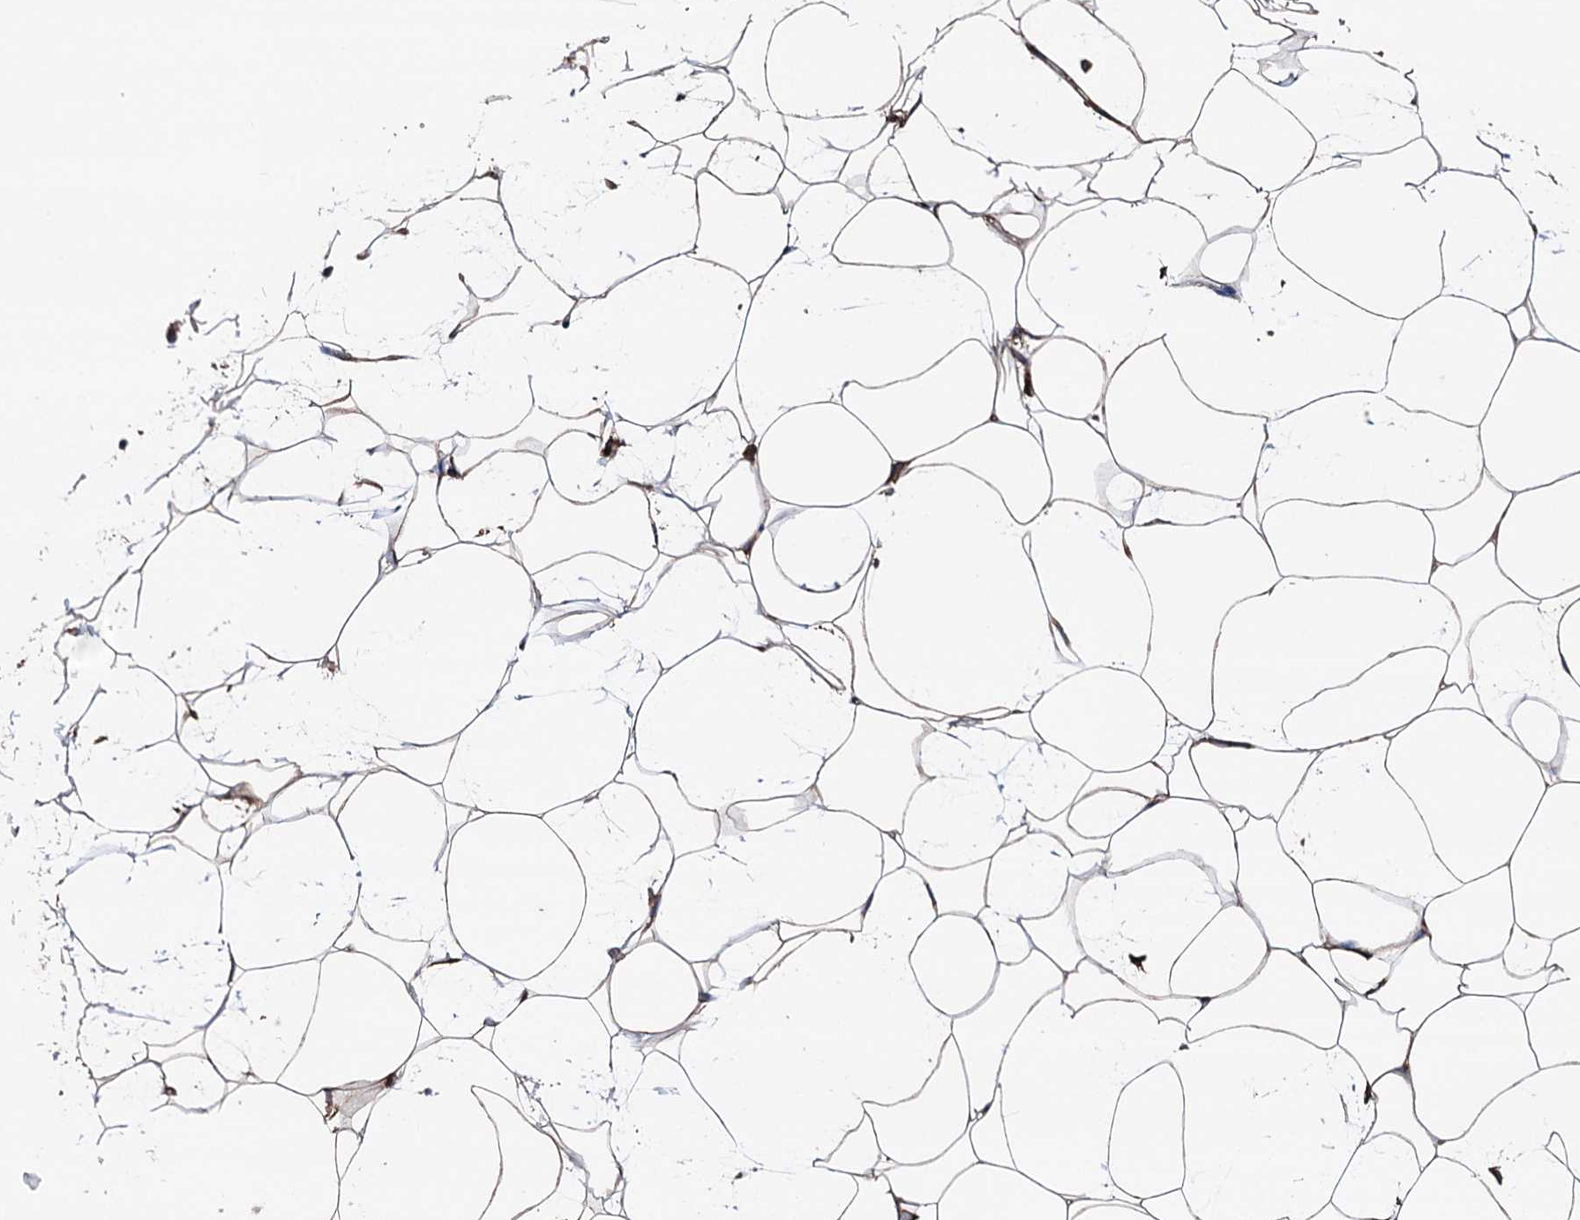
{"staining": {"intensity": "moderate", "quantity": ">75%", "location": "cytoplasmic/membranous"}, "tissue": "adipose tissue", "cell_type": "Adipocytes", "image_type": "normal", "snomed": [{"axis": "morphology", "description": "Normal tissue, NOS"}, {"axis": "topography", "description": "Breast"}], "caption": "A photomicrograph showing moderate cytoplasmic/membranous expression in about >75% of adipocytes in normal adipose tissue, as visualized by brown immunohistochemical staining.", "gene": "ERP29", "patient": {"sex": "female", "age": 26}}